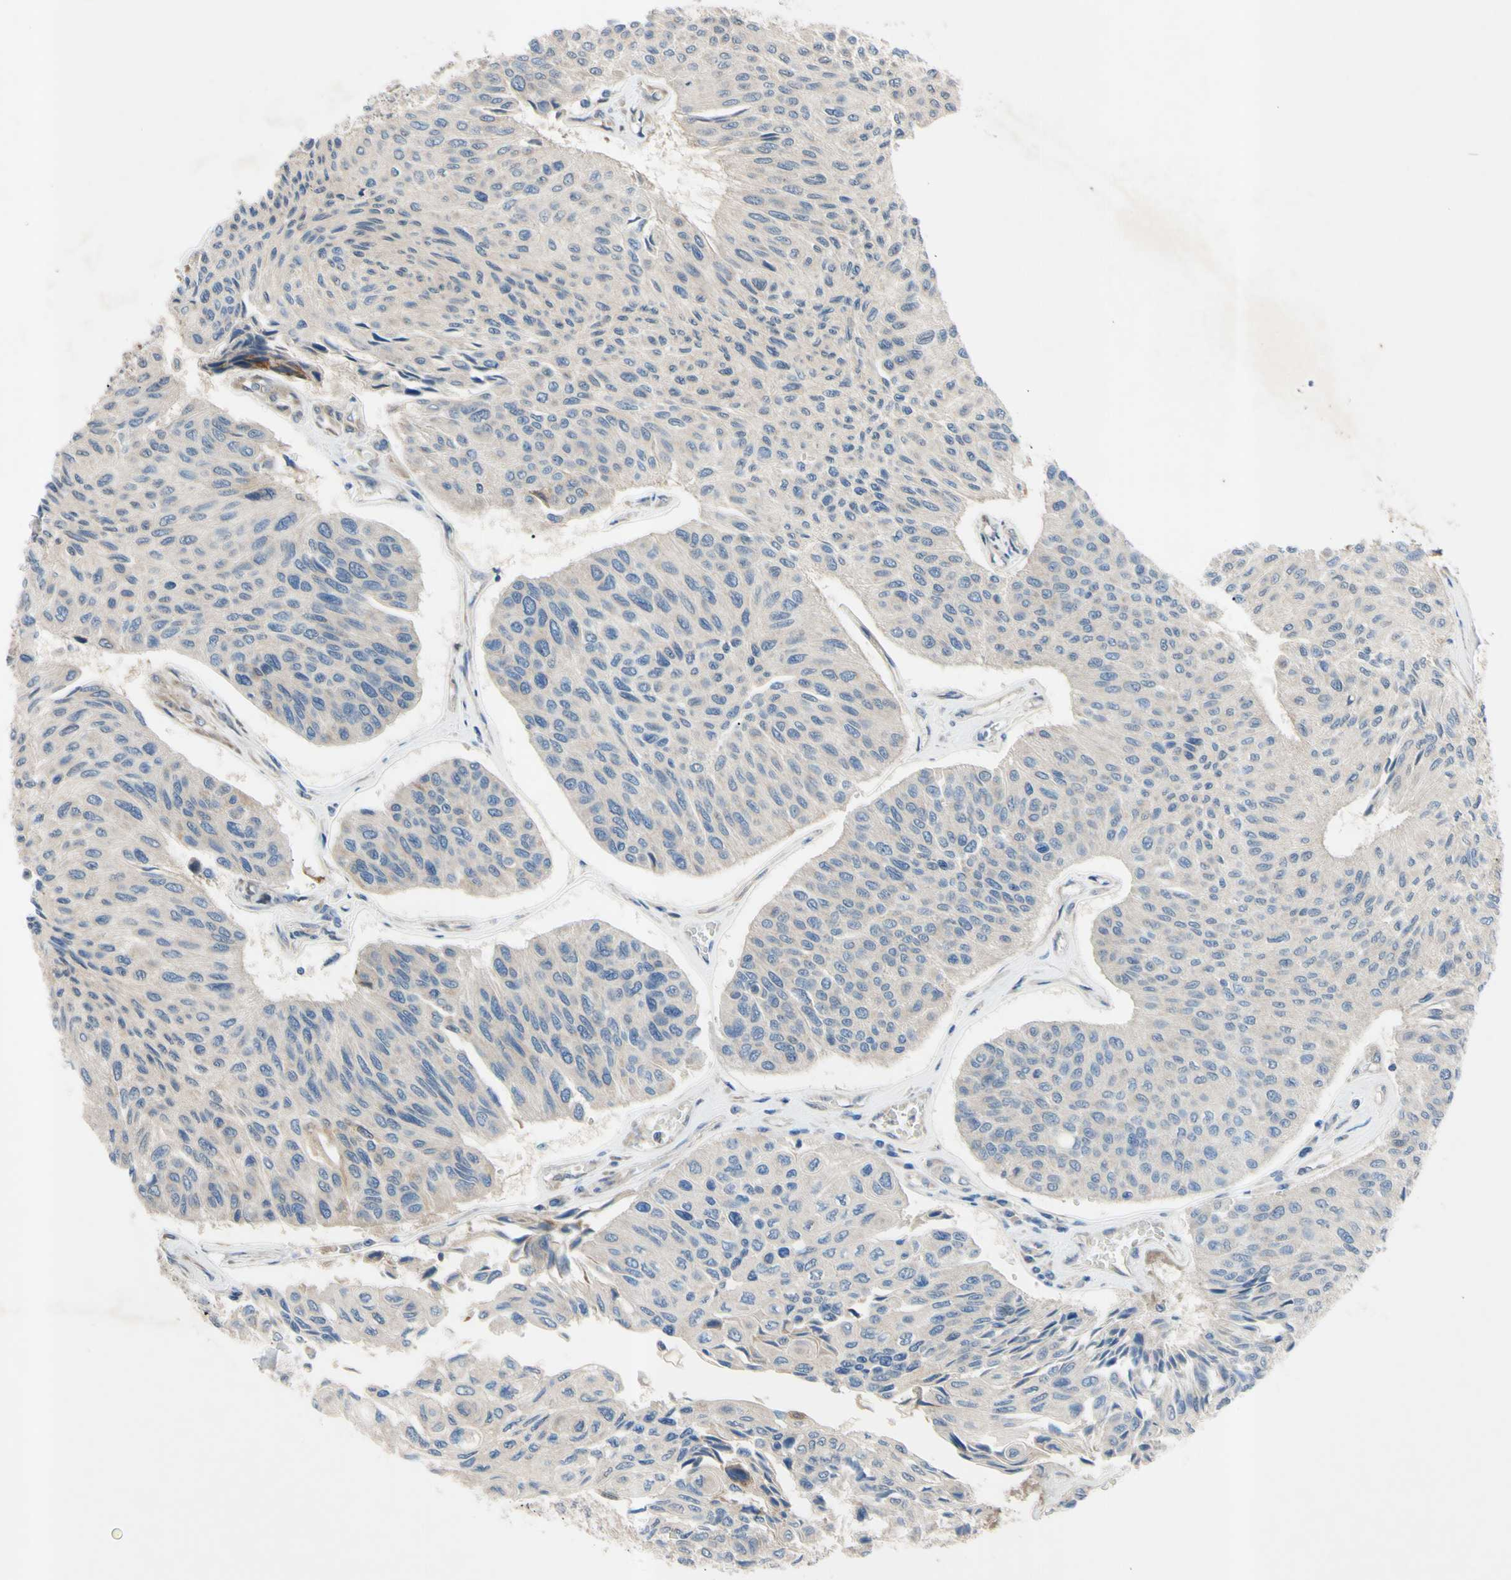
{"staining": {"intensity": "negative", "quantity": "none", "location": "none"}, "tissue": "urothelial cancer", "cell_type": "Tumor cells", "image_type": "cancer", "snomed": [{"axis": "morphology", "description": "Urothelial carcinoma, High grade"}, {"axis": "topography", "description": "Urinary bladder"}], "caption": "Protein analysis of urothelial cancer displays no significant expression in tumor cells.", "gene": "SVIL", "patient": {"sex": "male", "age": 66}}